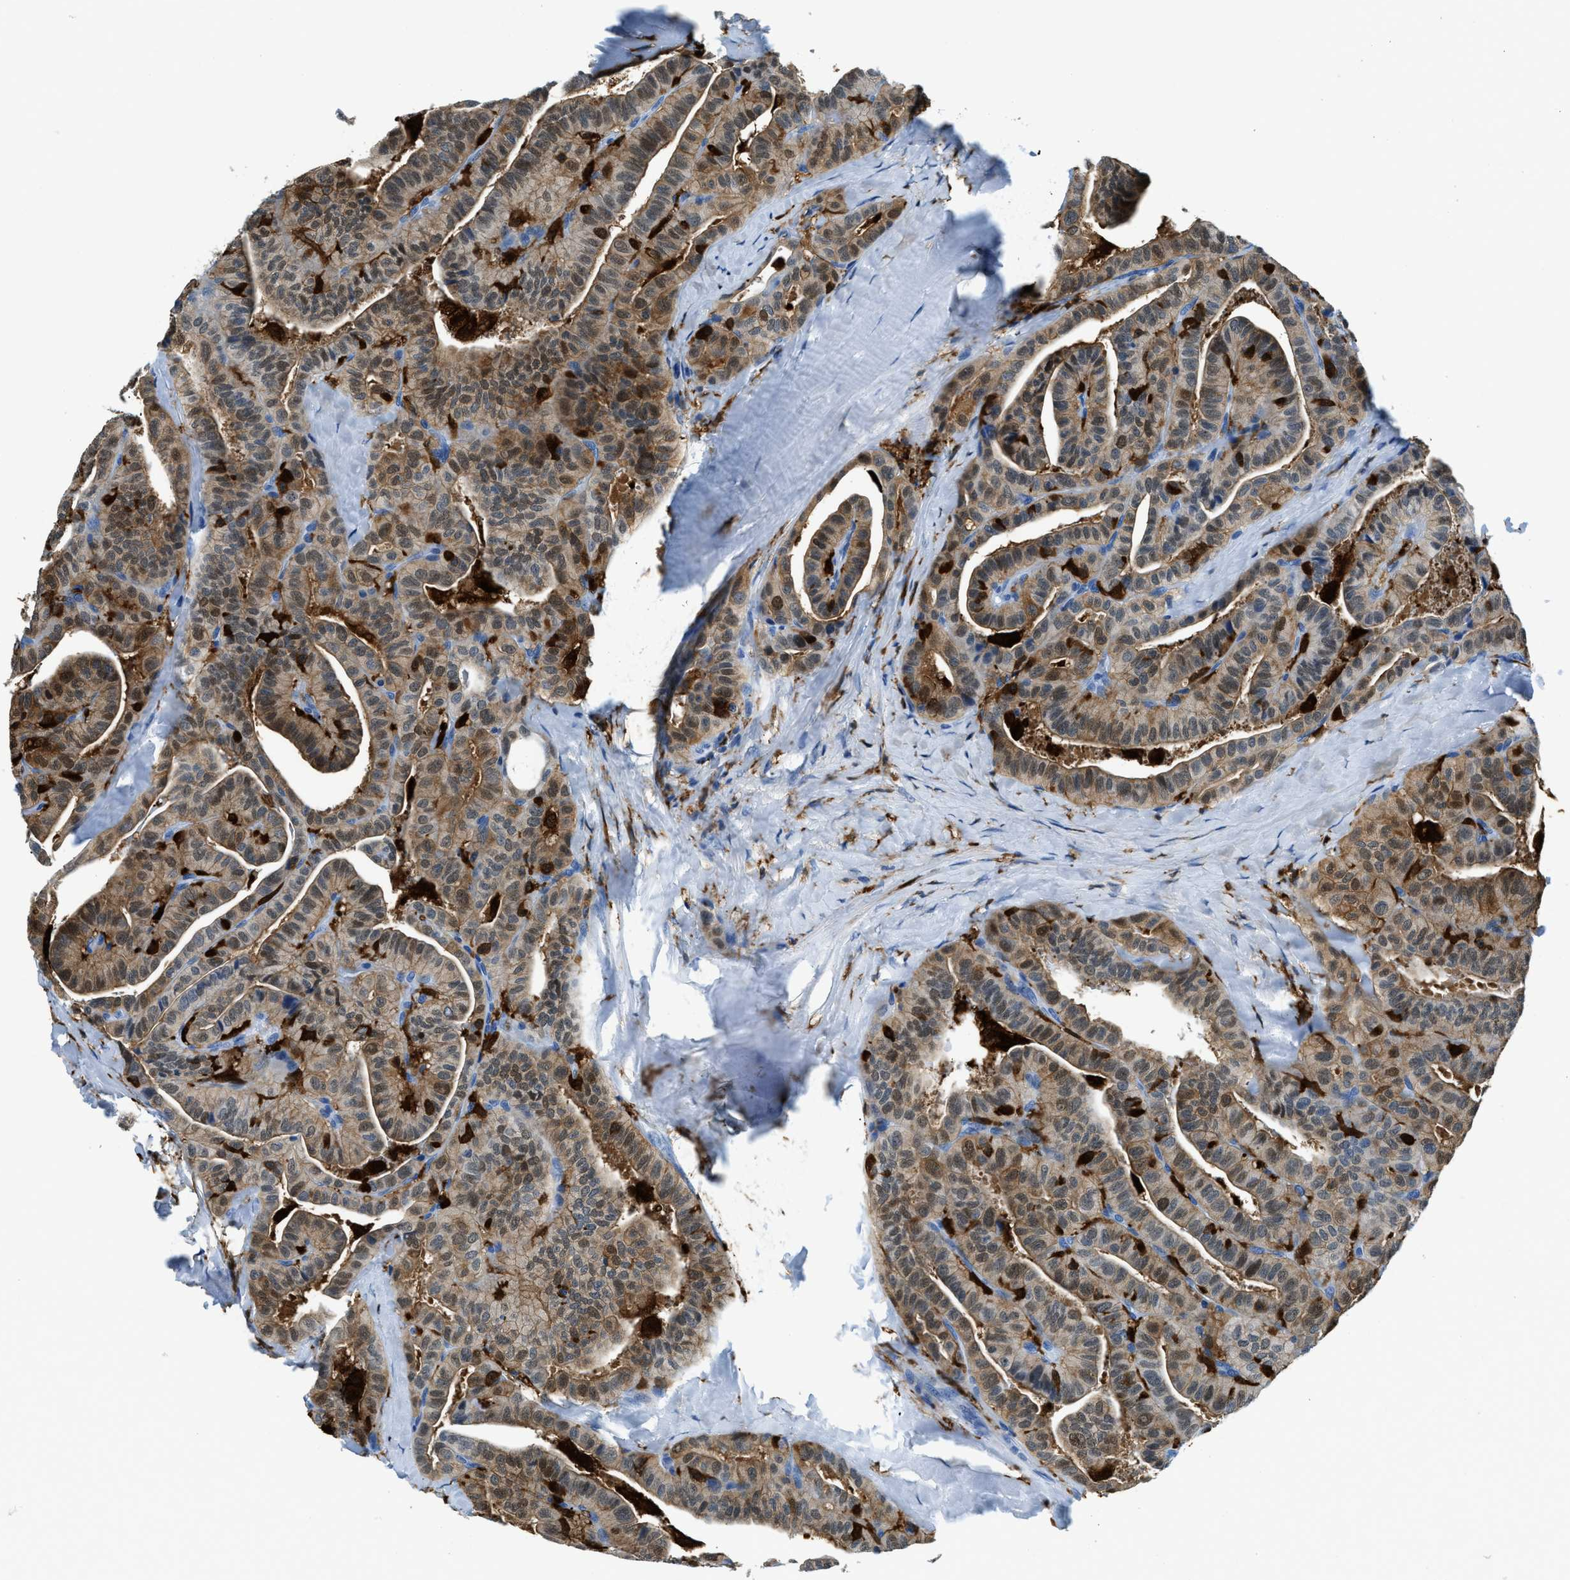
{"staining": {"intensity": "moderate", "quantity": ">75%", "location": "cytoplasmic/membranous,nuclear"}, "tissue": "thyroid cancer", "cell_type": "Tumor cells", "image_type": "cancer", "snomed": [{"axis": "morphology", "description": "Papillary adenocarcinoma, NOS"}, {"axis": "topography", "description": "Thyroid gland"}], "caption": "Thyroid cancer stained for a protein displays moderate cytoplasmic/membranous and nuclear positivity in tumor cells.", "gene": "CAPG", "patient": {"sex": "male", "age": 77}}